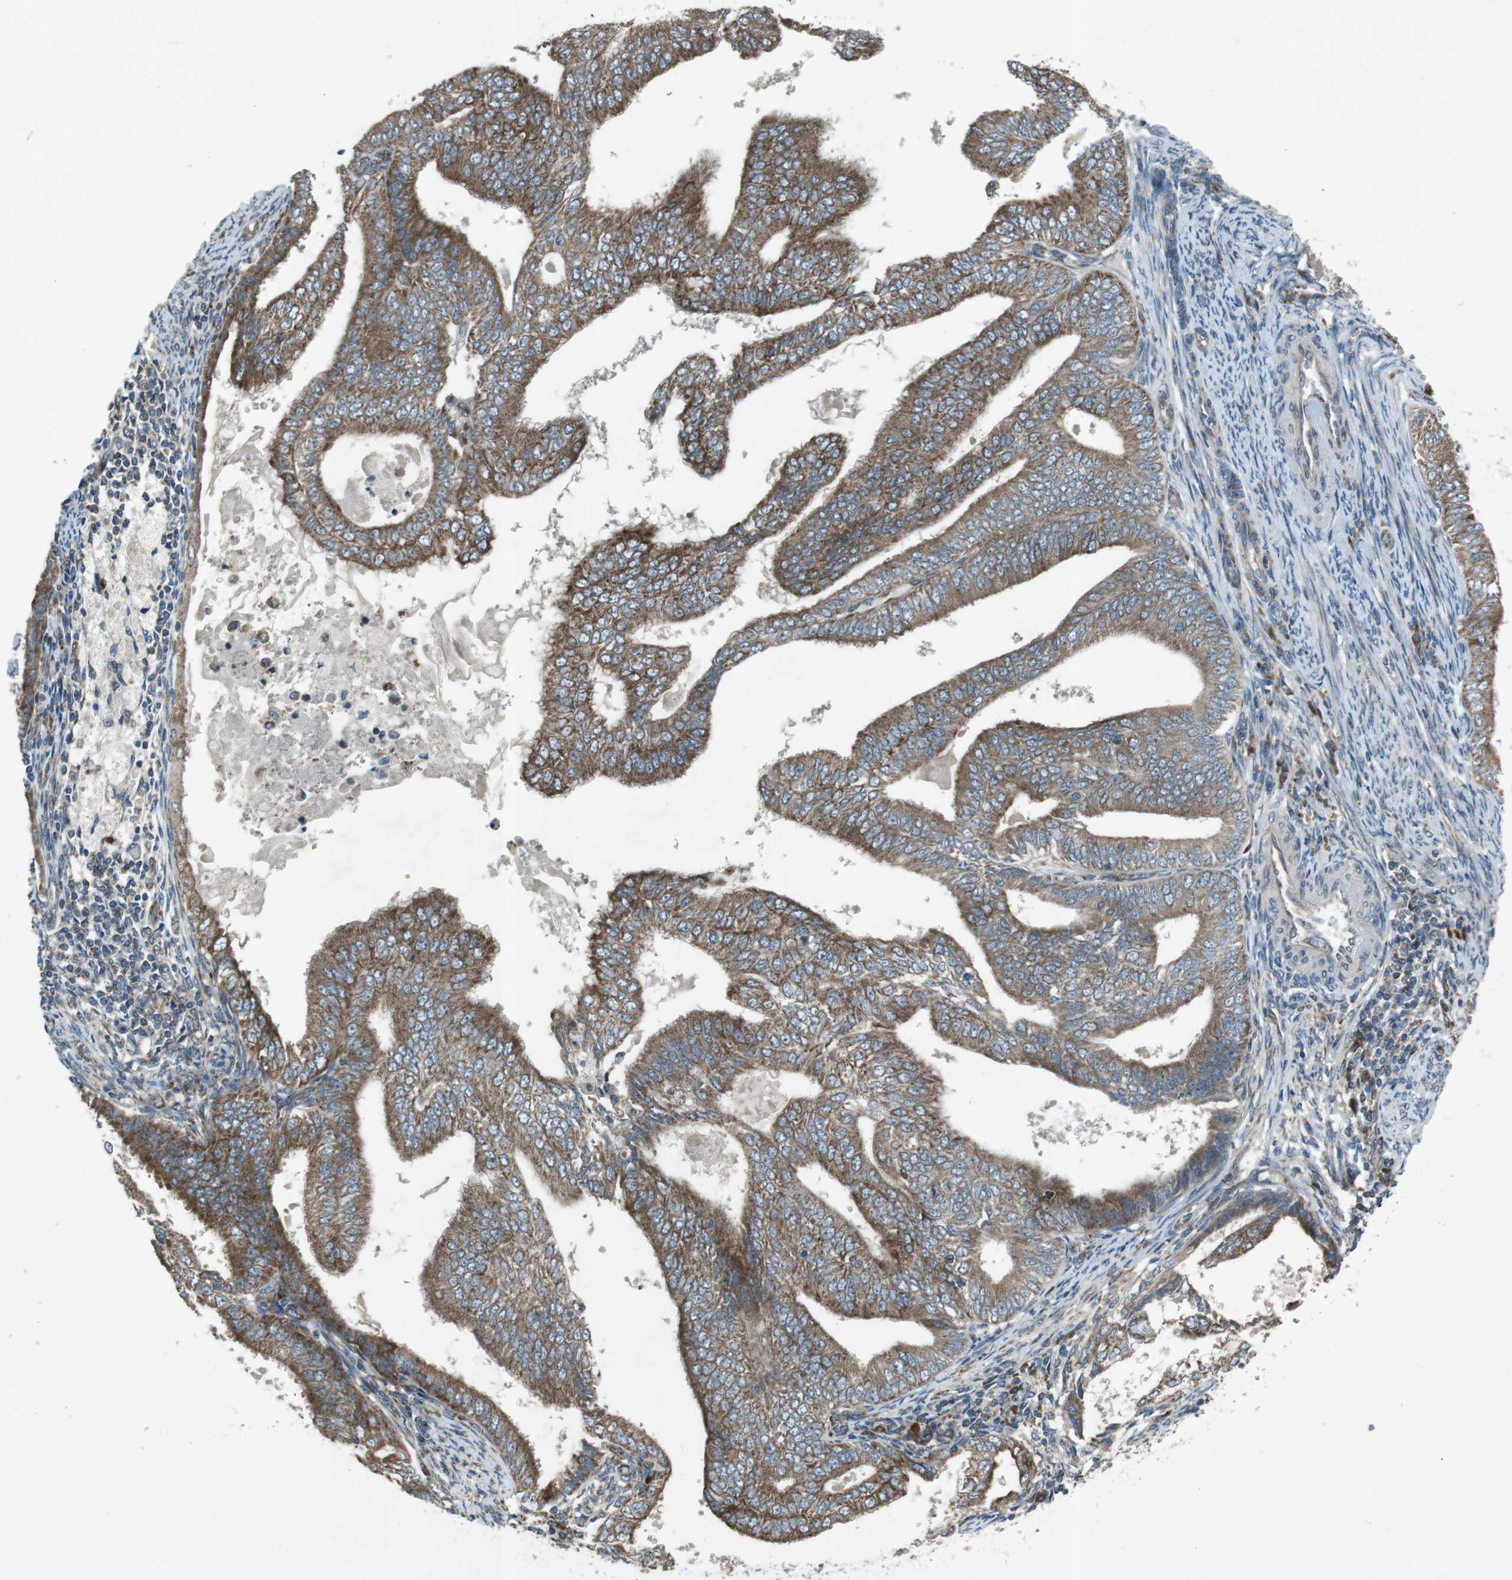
{"staining": {"intensity": "moderate", "quantity": ">75%", "location": "cytoplasmic/membranous"}, "tissue": "endometrial cancer", "cell_type": "Tumor cells", "image_type": "cancer", "snomed": [{"axis": "morphology", "description": "Adenocarcinoma, NOS"}, {"axis": "topography", "description": "Endometrium"}], "caption": "Moderate cytoplasmic/membranous expression for a protein is identified in about >75% of tumor cells of endometrial adenocarcinoma using IHC.", "gene": "SLC41A1", "patient": {"sex": "female", "age": 58}}